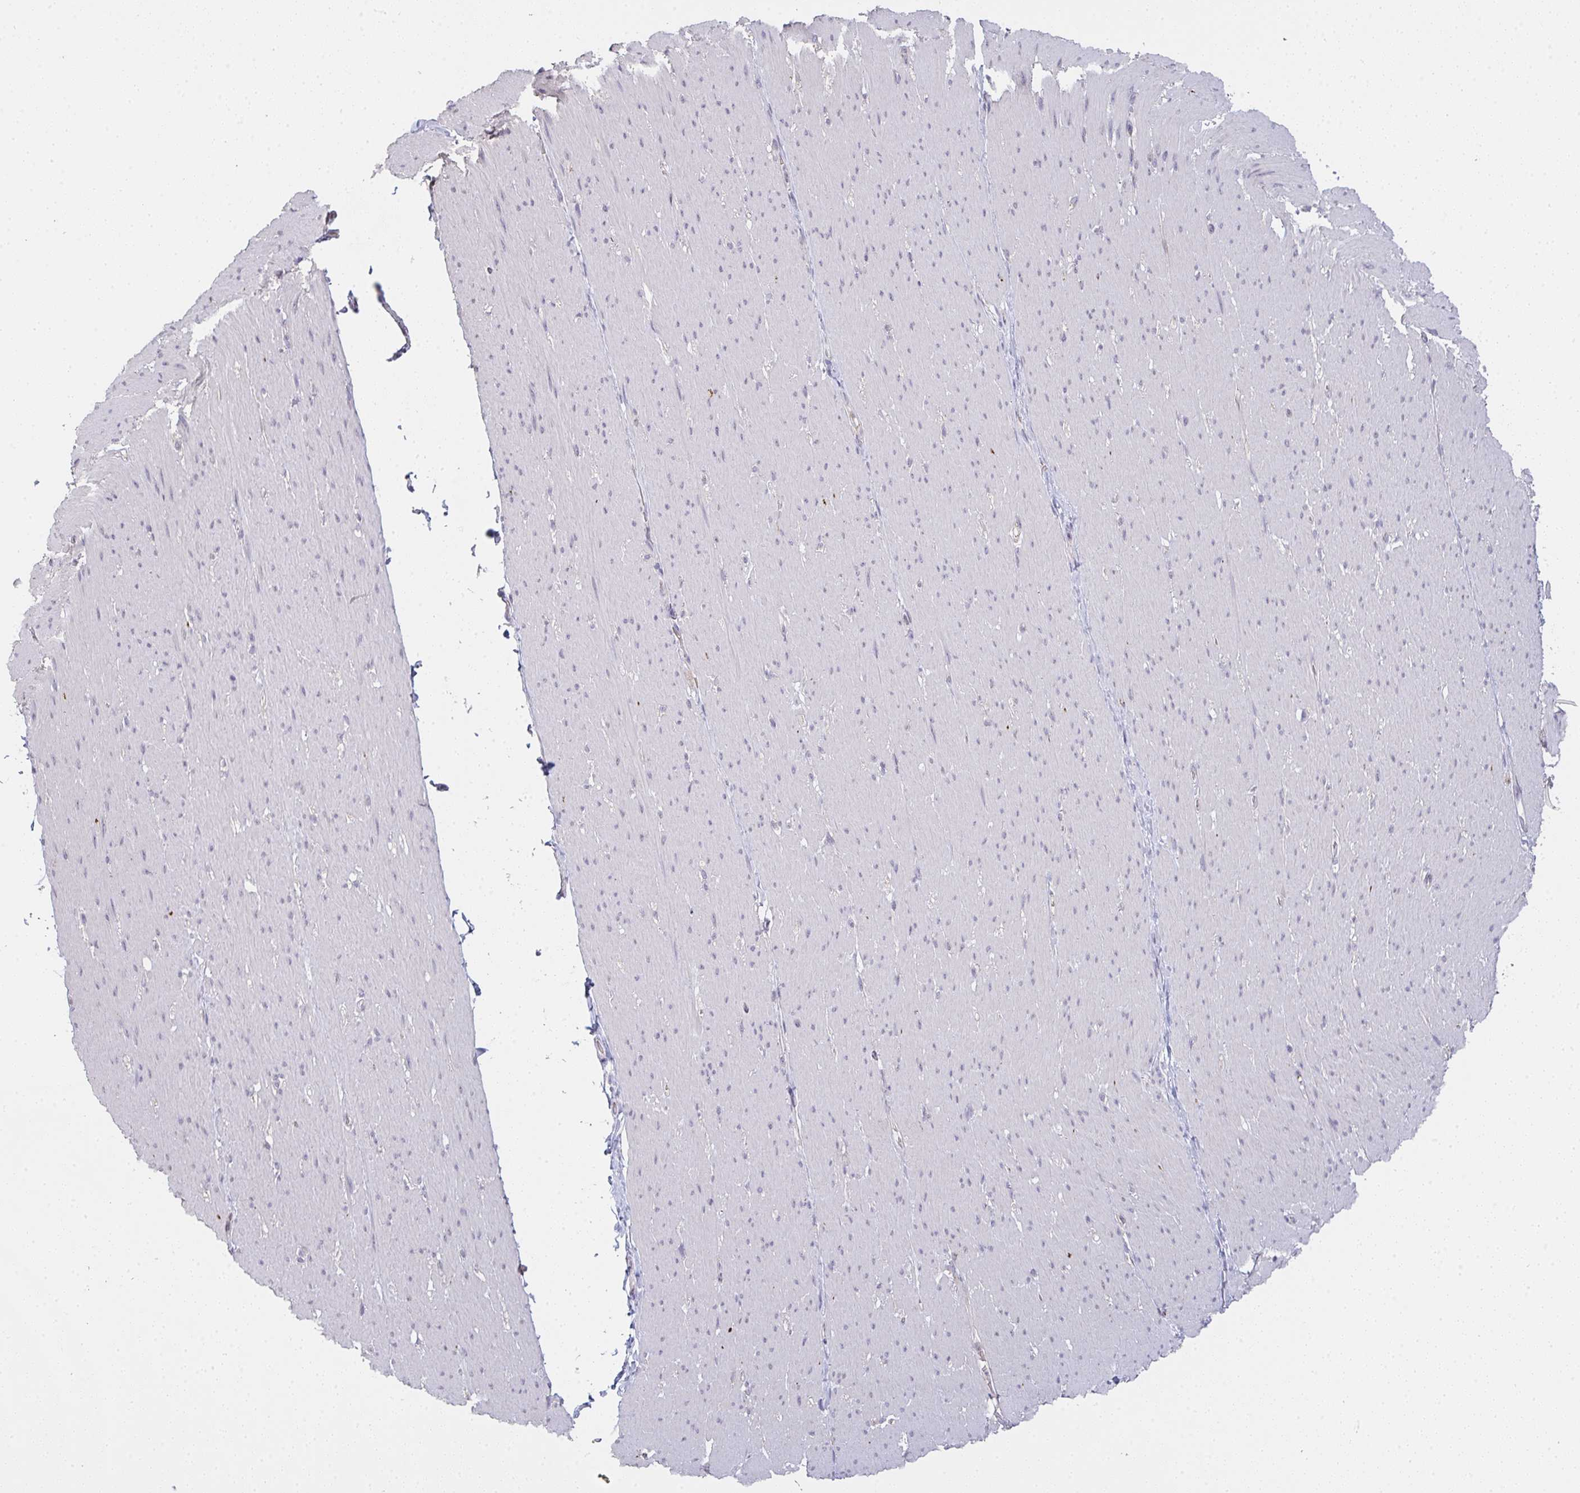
{"staining": {"intensity": "negative", "quantity": "none", "location": "none"}, "tissue": "smooth muscle", "cell_type": "Smooth muscle cells", "image_type": "normal", "snomed": [{"axis": "morphology", "description": "Normal tissue, NOS"}, {"axis": "topography", "description": "Smooth muscle"}, {"axis": "topography", "description": "Rectum"}], "caption": "This is an immunohistochemistry image of normal human smooth muscle. There is no expression in smooth muscle cells.", "gene": "TMEM219", "patient": {"sex": "male", "age": 53}}